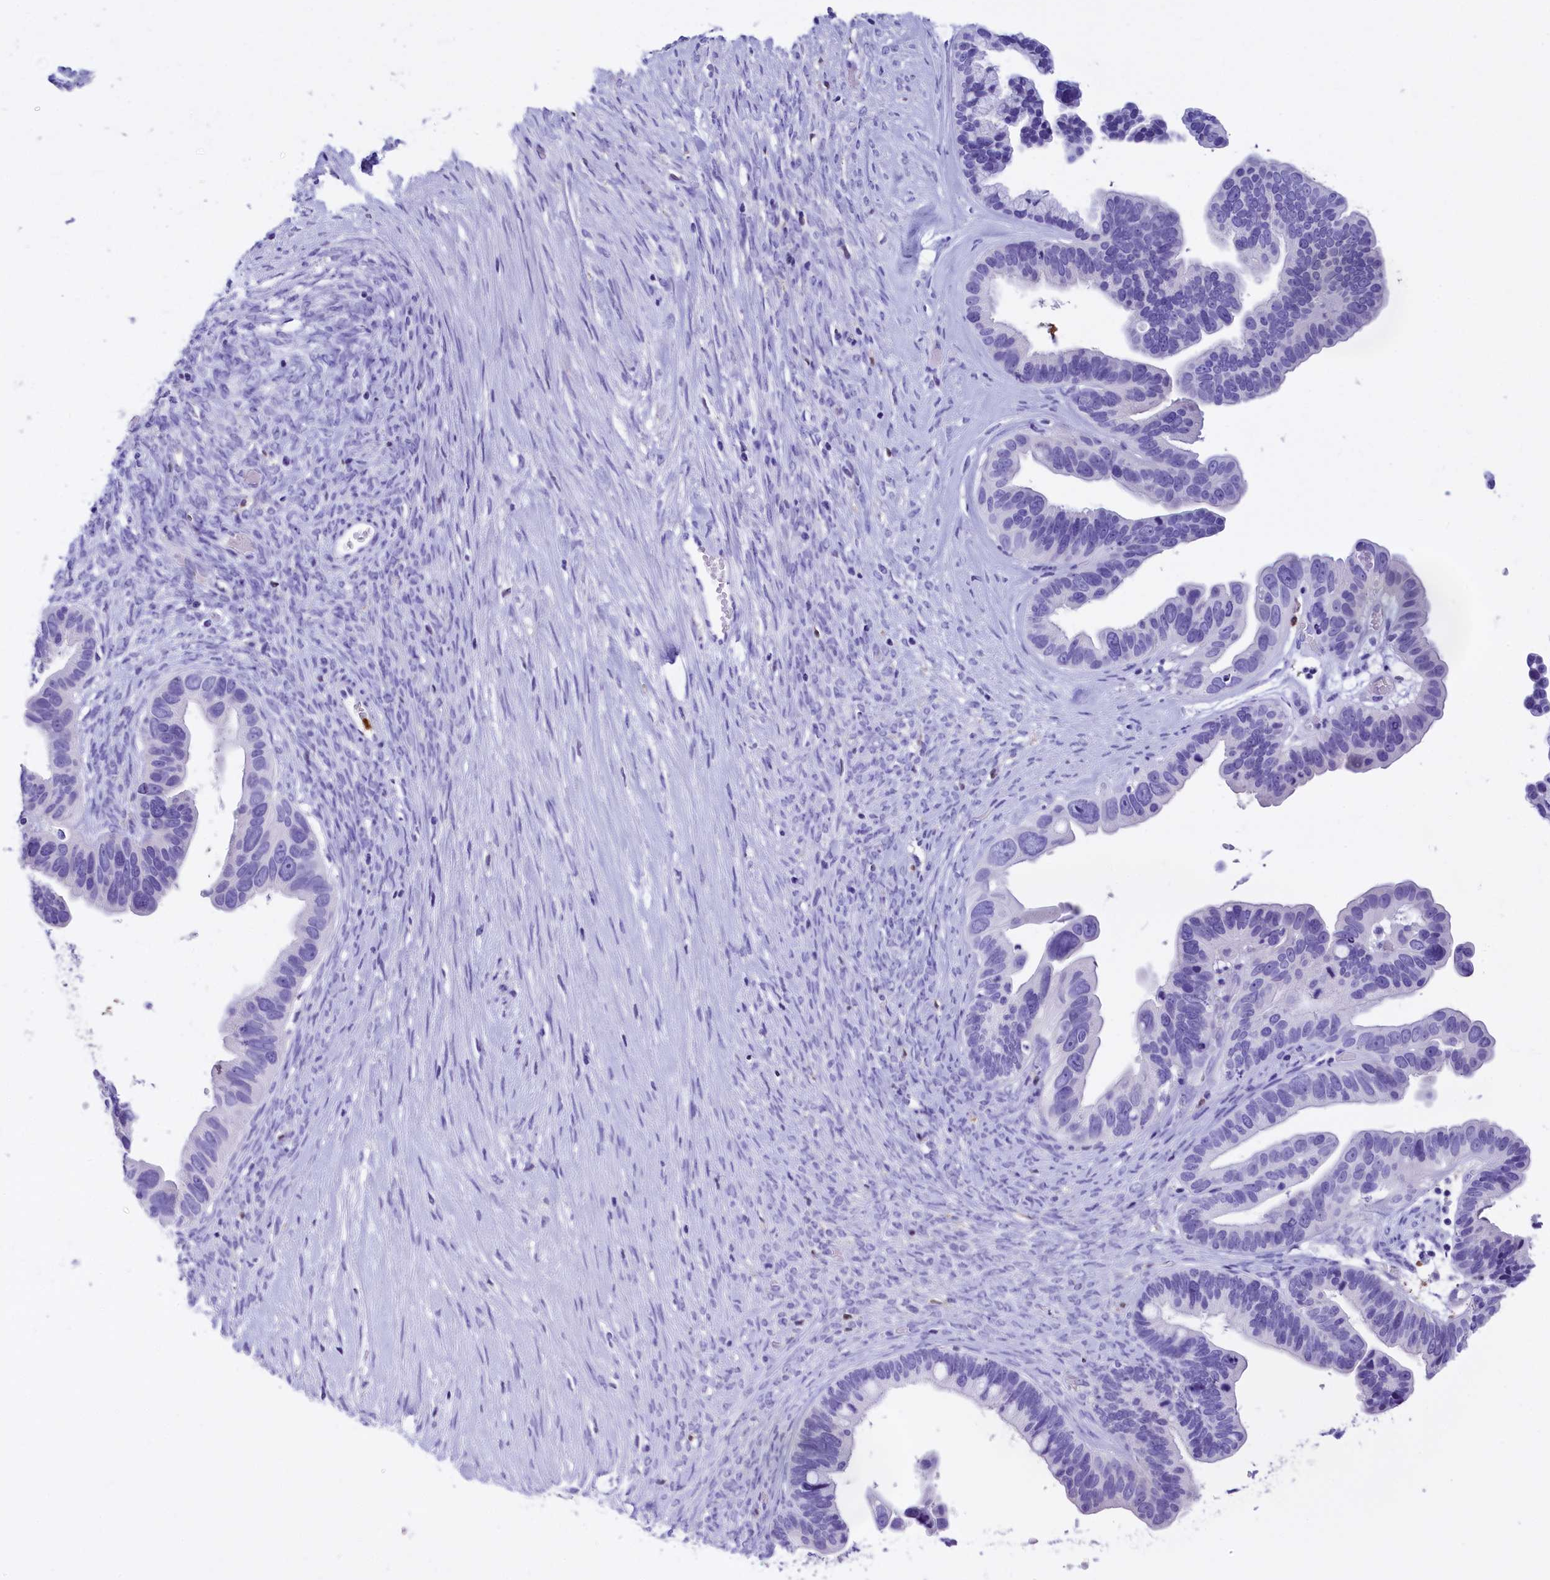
{"staining": {"intensity": "negative", "quantity": "none", "location": "none"}, "tissue": "ovarian cancer", "cell_type": "Tumor cells", "image_type": "cancer", "snomed": [{"axis": "morphology", "description": "Cystadenocarcinoma, serous, NOS"}, {"axis": "topography", "description": "Ovary"}], "caption": "A histopathology image of human ovarian serous cystadenocarcinoma is negative for staining in tumor cells. Nuclei are stained in blue.", "gene": "CLC", "patient": {"sex": "female", "age": 56}}